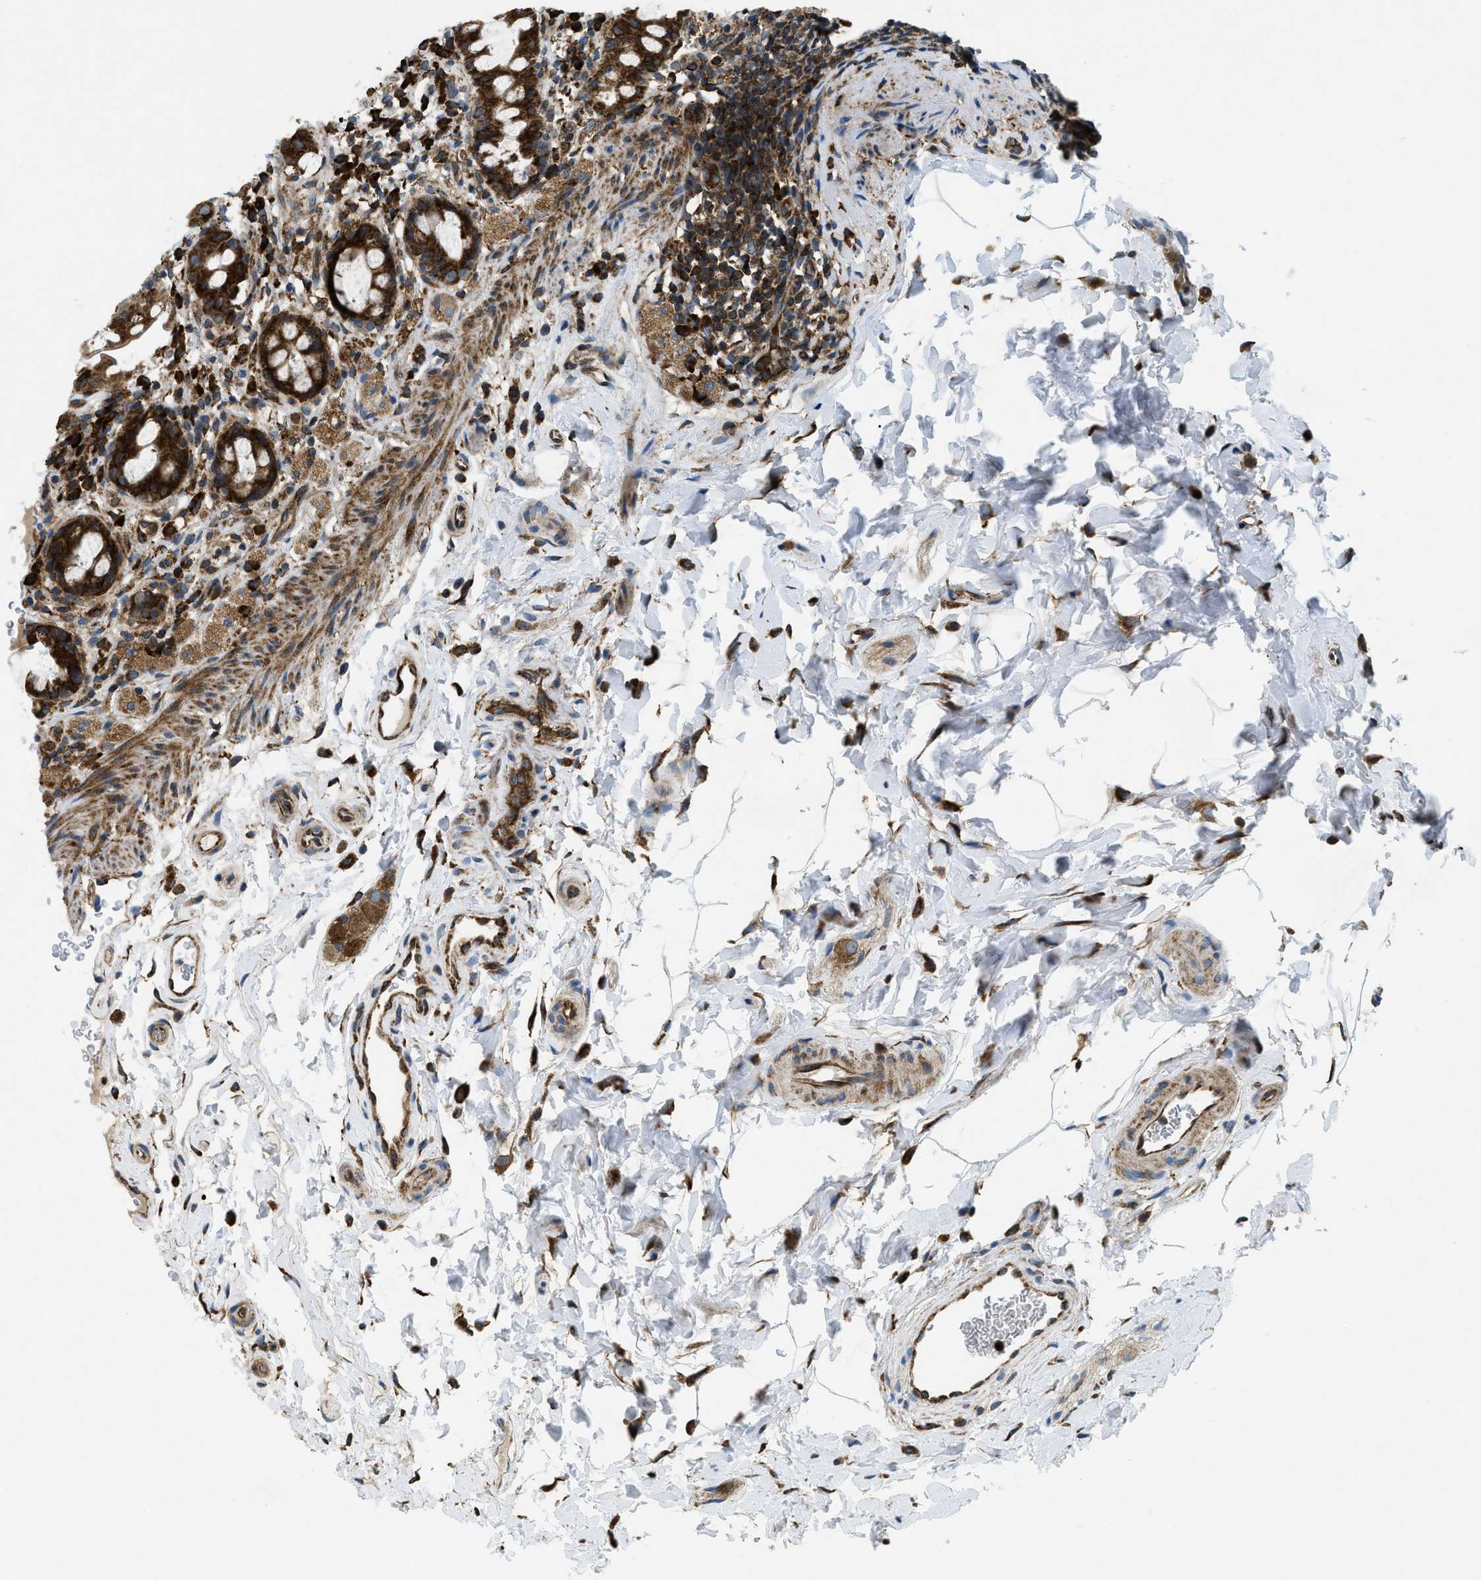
{"staining": {"intensity": "strong", "quantity": ">75%", "location": "cytoplasmic/membranous"}, "tissue": "rectum", "cell_type": "Glandular cells", "image_type": "normal", "snomed": [{"axis": "morphology", "description": "Normal tissue, NOS"}, {"axis": "topography", "description": "Rectum"}], "caption": "Protein staining of benign rectum displays strong cytoplasmic/membranous positivity in approximately >75% of glandular cells.", "gene": "CSPG4", "patient": {"sex": "male", "age": 44}}